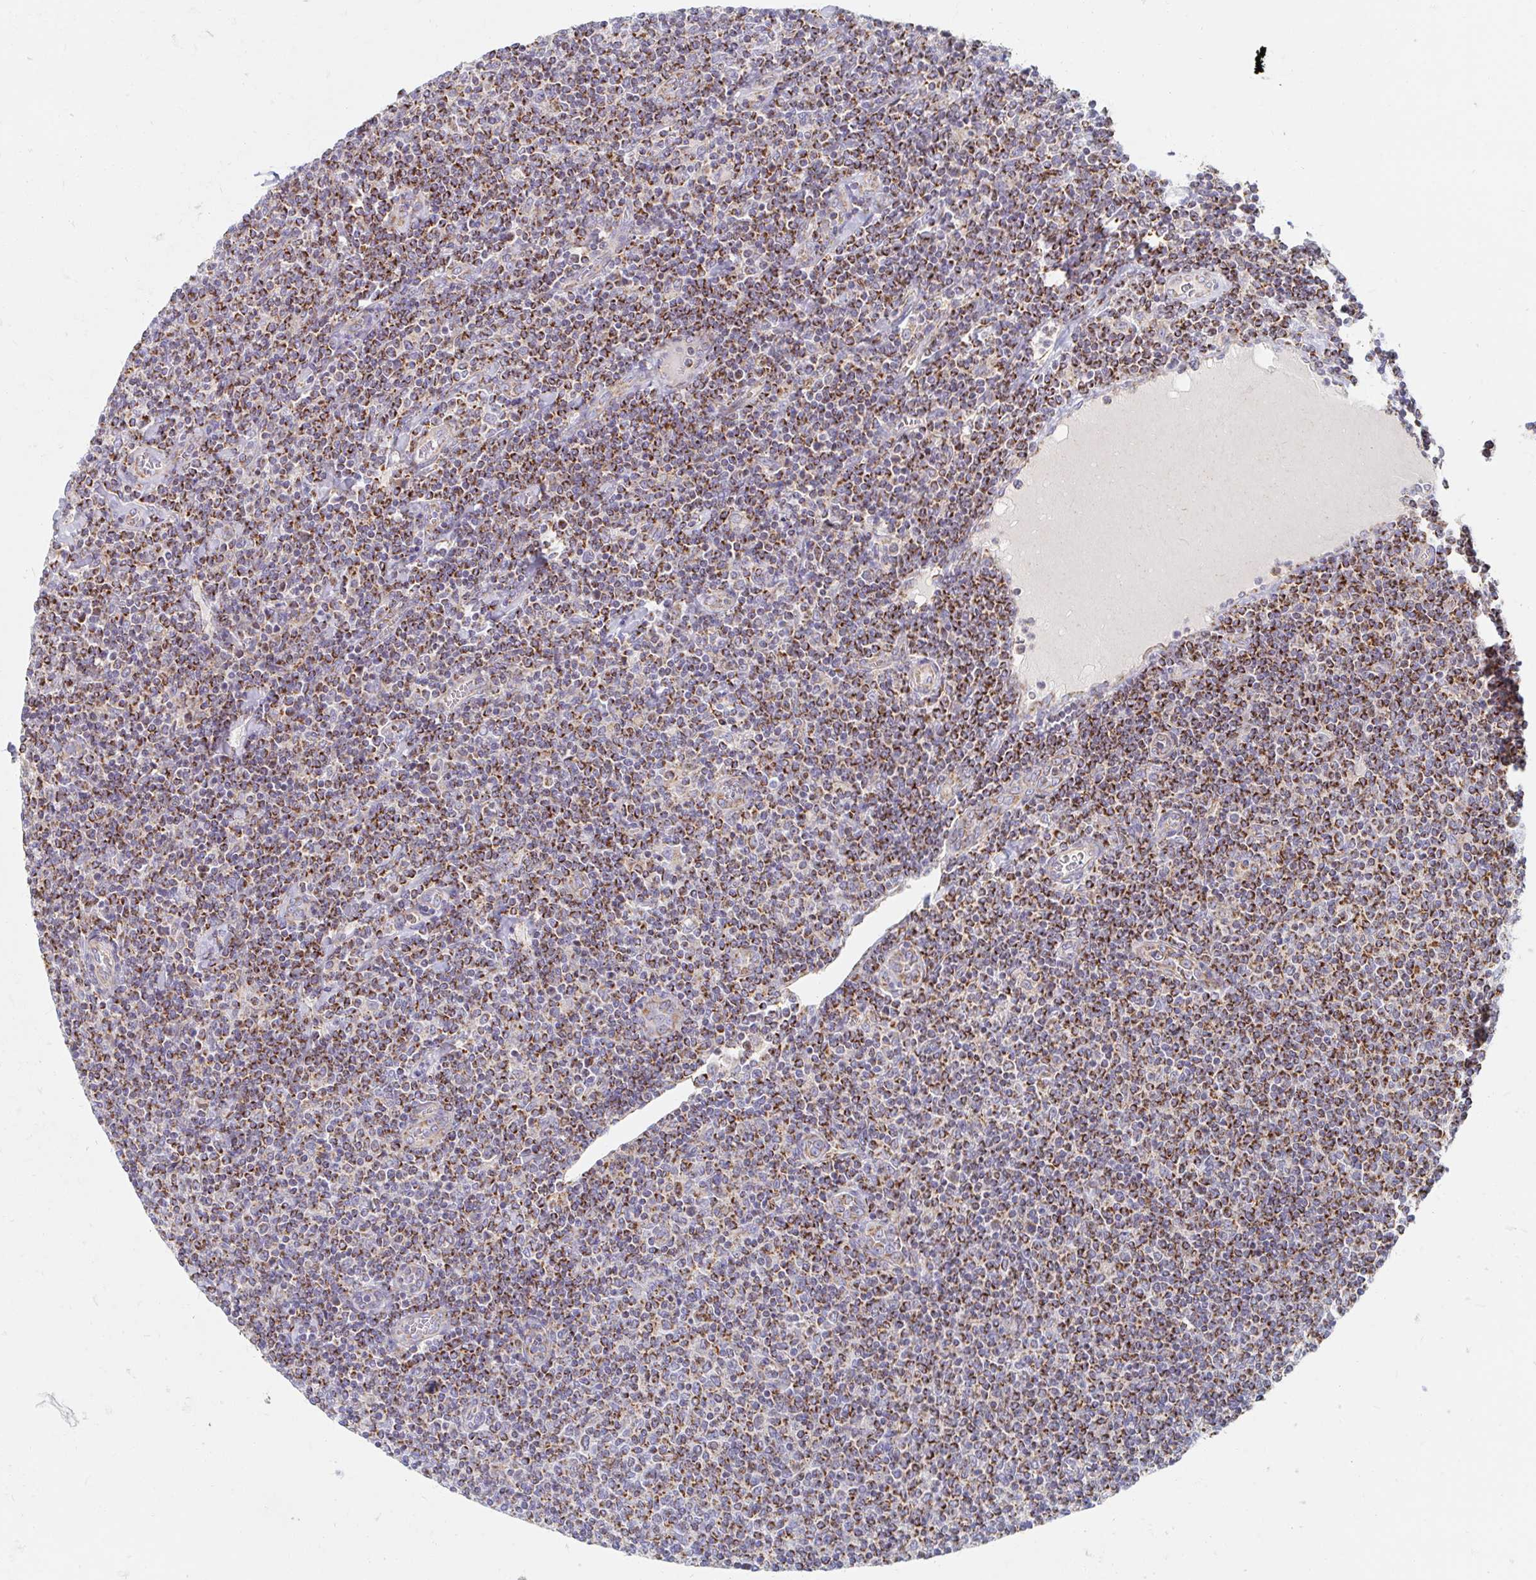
{"staining": {"intensity": "moderate", "quantity": ">75%", "location": "cytoplasmic/membranous"}, "tissue": "lymphoma", "cell_type": "Tumor cells", "image_type": "cancer", "snomed": [{"axis": "morphology", "description": "Malignant lymphoma, non-Hodgkin's type, Low grade"}, {"axis": "topography", "description": "Lymph node"}], "caption": "This is a photomicrograph of immunohistochemistry (IHC) staining of lymphoma, which shows moderate positivity in the cytoplasmic/membranous of tumor cells.", "gene": "MAVS", "patient": {"sex": "male", "age": 52}}